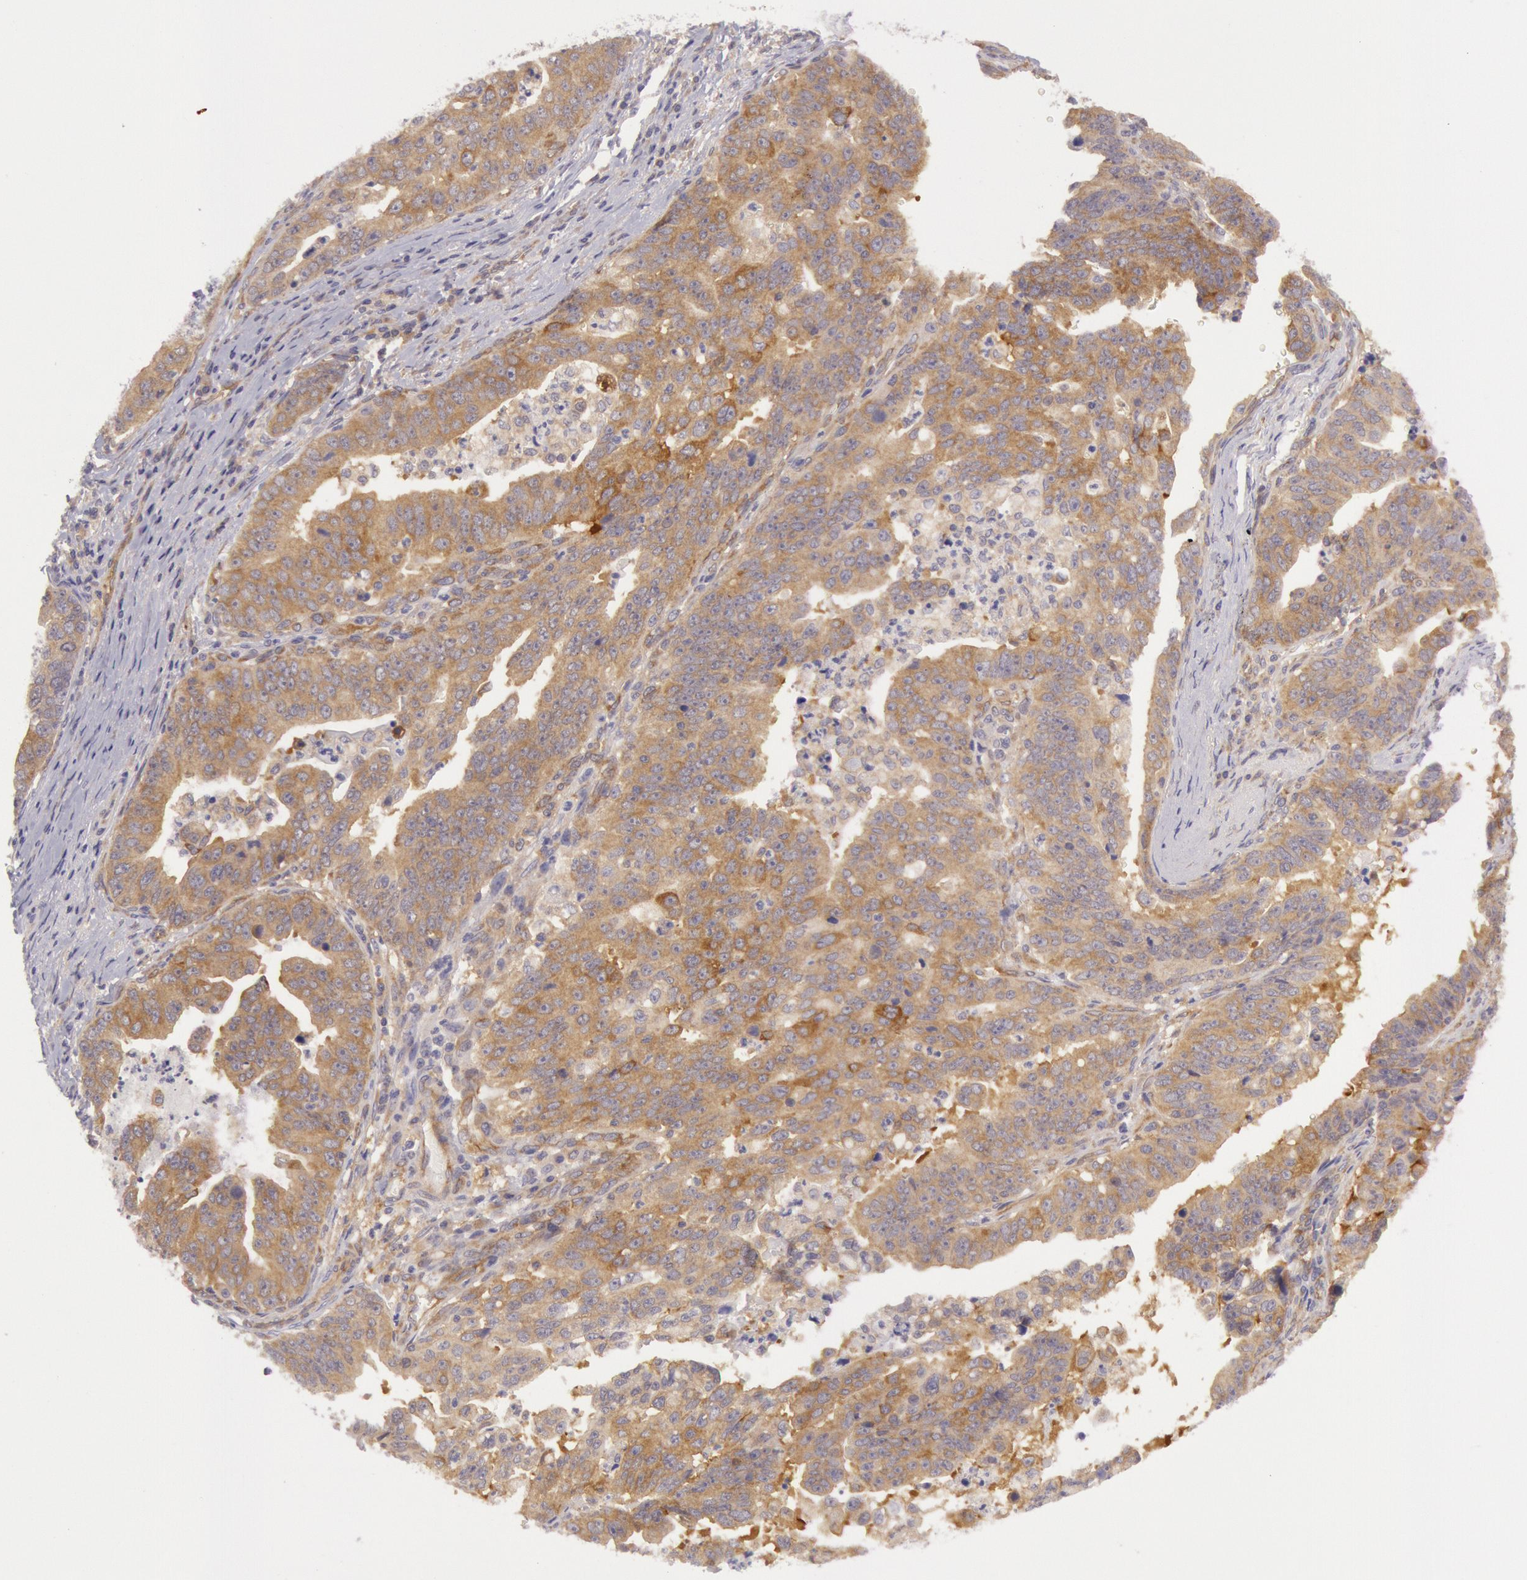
{"staining": {"intensity": "moderate", "quantity": ">75%", "location": "cytoplasmic/membranous"}, "tissue": "stomach cancer", "cell_type": "Tumor cells", "image_type": "cancer", "snomed": [{"axis": "morphology", "description": "Adenocarcinoma, NOS"}, {"axis": "topography", "description": "Stomach, upper"}], "caption": "Immunohistochemistry (DAB (3,3'-diaminobenzidine)) staining of human stomach adenocarcinoma exhibits moderate cytoplasmic/membranous protein expression in approximately >75% of tumor cells. Nuclei are stained in blue.", "gene": "CHUK", "patient": {"sex": "female", "age": 50}}